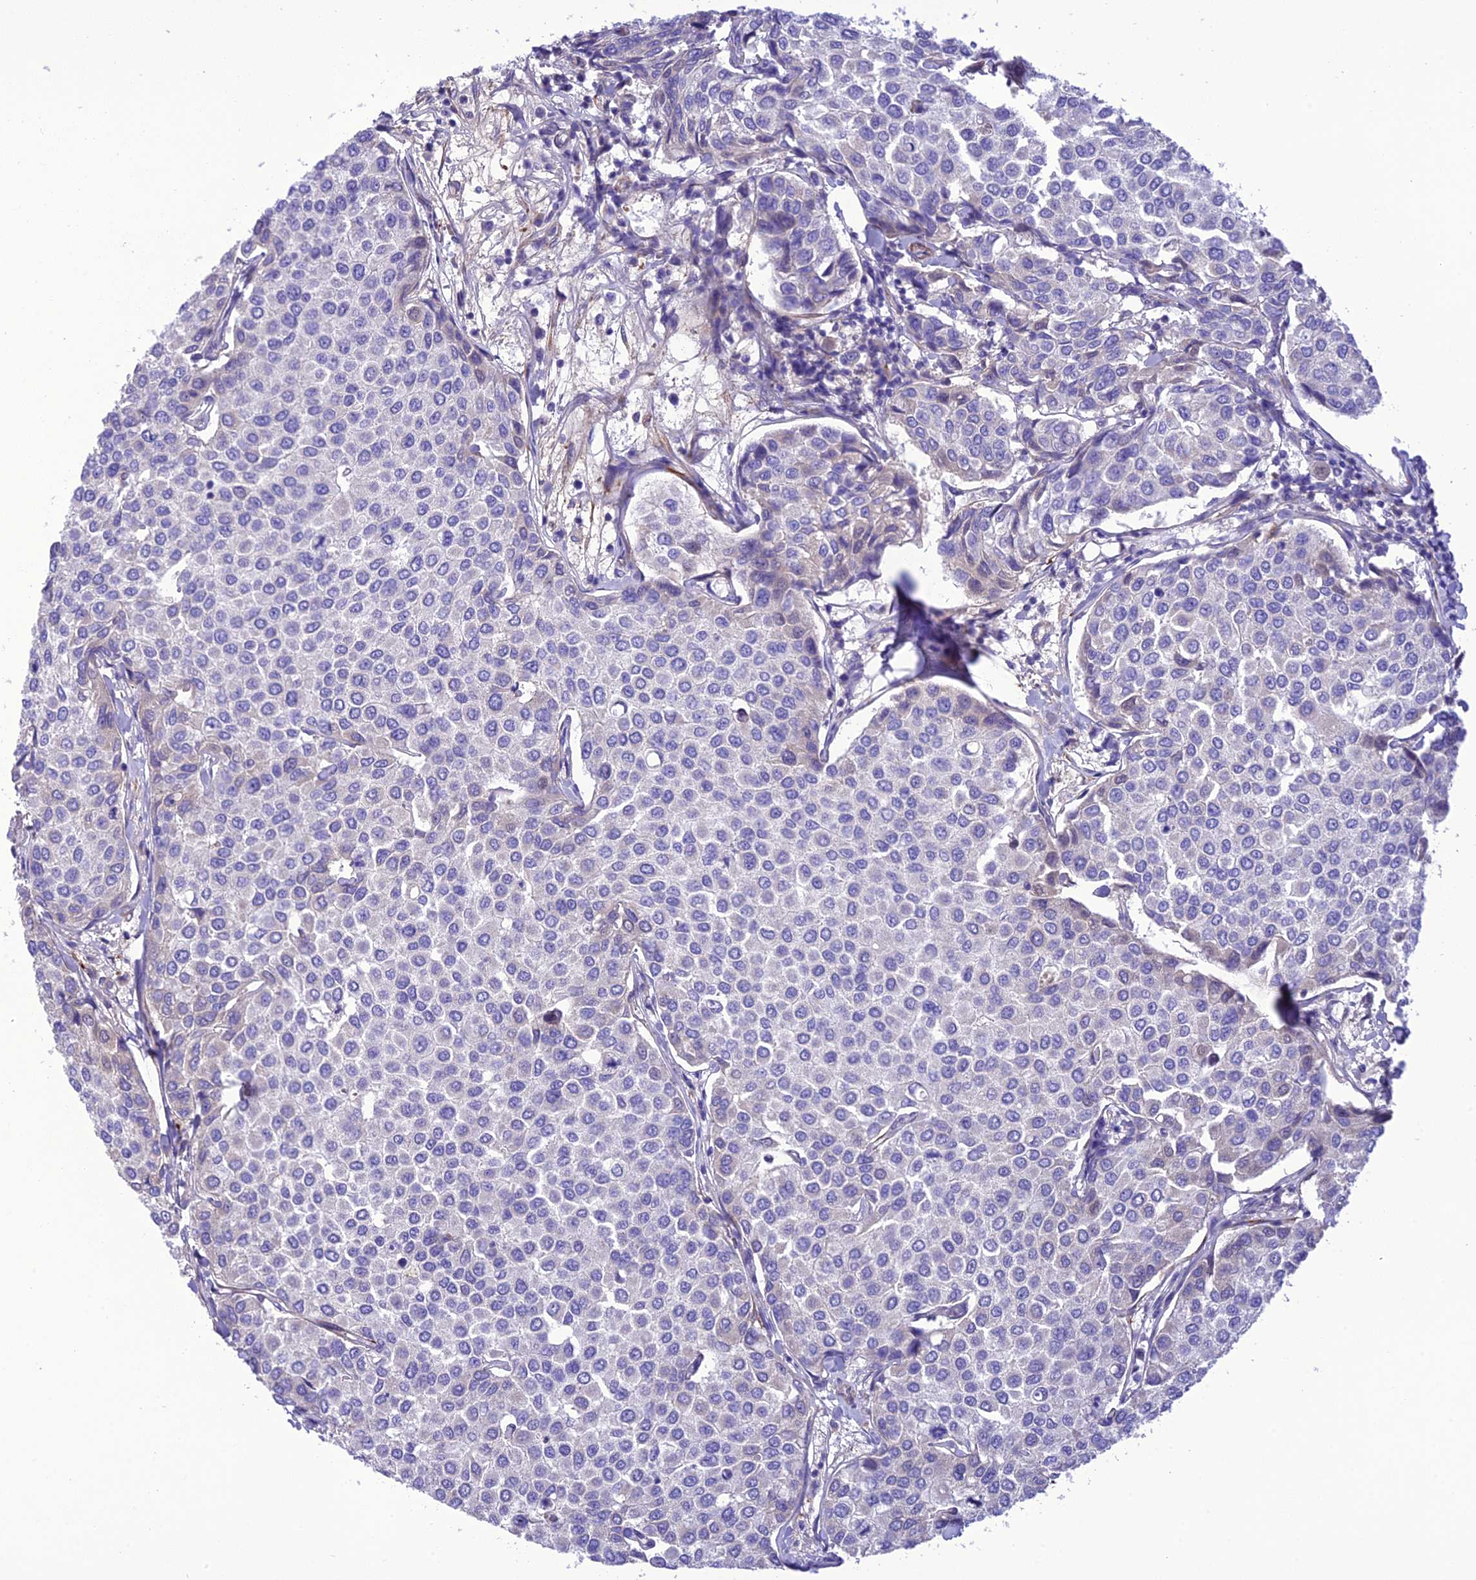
{"staining": {"intensity": "negative", "quantity": "none", "location": "none"}, "tissue": "breast cancer", "cell_type": "Tumor cells", "image_type": "cancer", "snomed": [{"axis": "morphology", "description": "Duct carcinoma"}, {"axis": "topography", "description": "Breast"}], "caption": "This is an immunohistochemistry photomicrograph of human infiltrating ductal carcinoma (breast). There is no staining in tumor cells.", "gene": "FRA10AC1", "patient": {"sex": "female", "age": 55}}